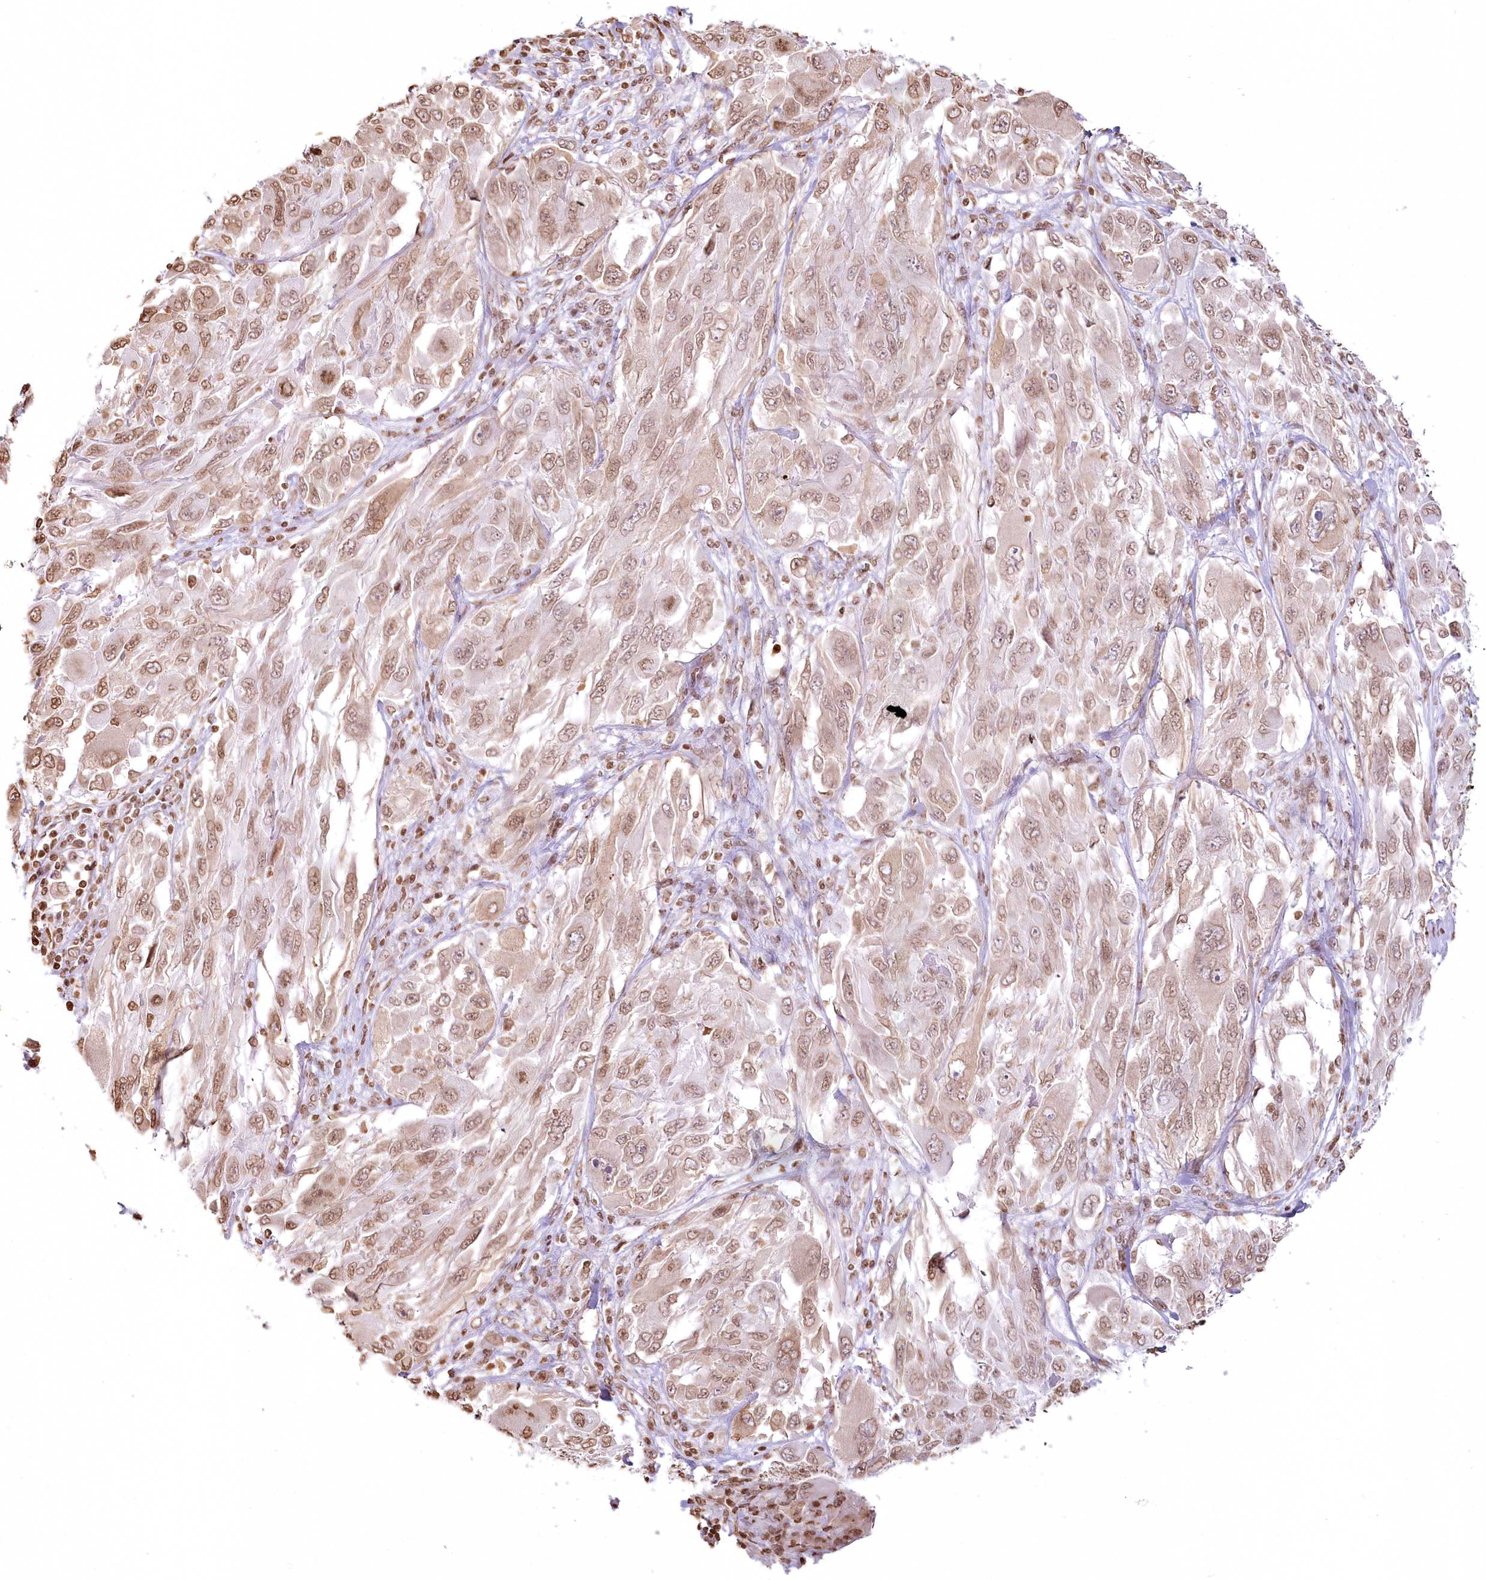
{"staining": {"intensity": "moderate", "quantity": ">75%", "location": "nuclear"}, "tissue": "melanoma", "cell_type": "Tumor cells", "image_type": "cancer", "snomed": [{"axis": "morphology", "description": "Malignant melanoma, NOS"}, {"axis": "topography", "description": "Skin"}], "caption": "Human malignant melanoma stained with a protein marker displays moderate staining in tumor cells.", "gene": "FAM13A", "patient": {"sex": "female", "age": 91}}